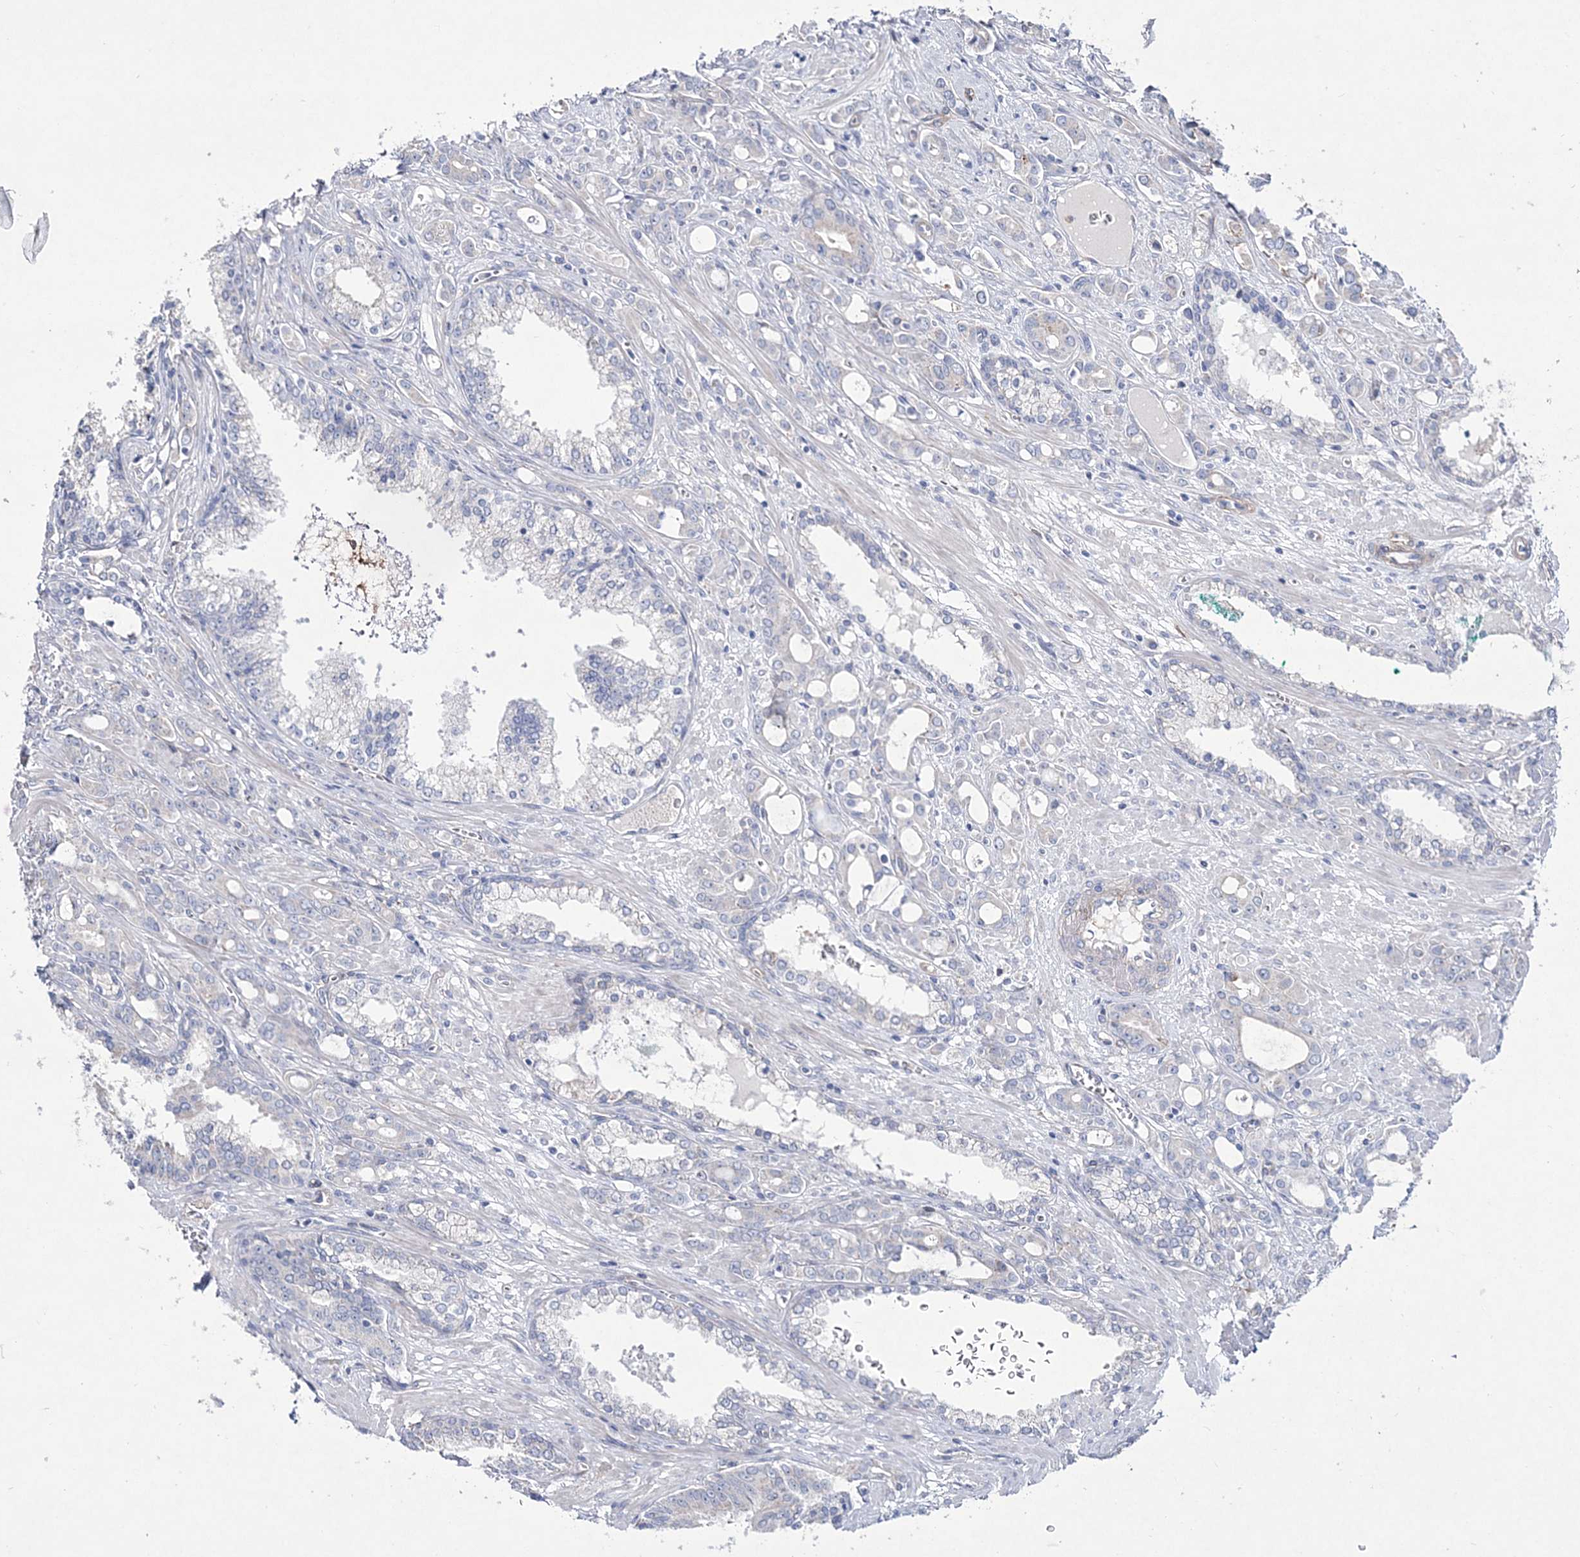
{"staining": {"intensity": "negative", "quantity": "none", "location": "none"}, "tissue": "prostate cancer", "cell_type": "Tumor cells", "image_type": "cancer", "snomed": [{"axis": "morphology", "description": "Adenocarcinoma, High grade"}, {"axis": "topography", "description": "Prostate"}], "caption": "Immunohistochemistry (IHC) of adenocarcinoma (high-grade) (prostate) reveals no expression in tumor cells. The staining was performed using DAB to visualize the protein expression in brown, while the nuclei were stained in blue with hematoxylin (Magnification: 20x).", "gene": "ANO1", "patient": {"sex": "male", "age": 72}}